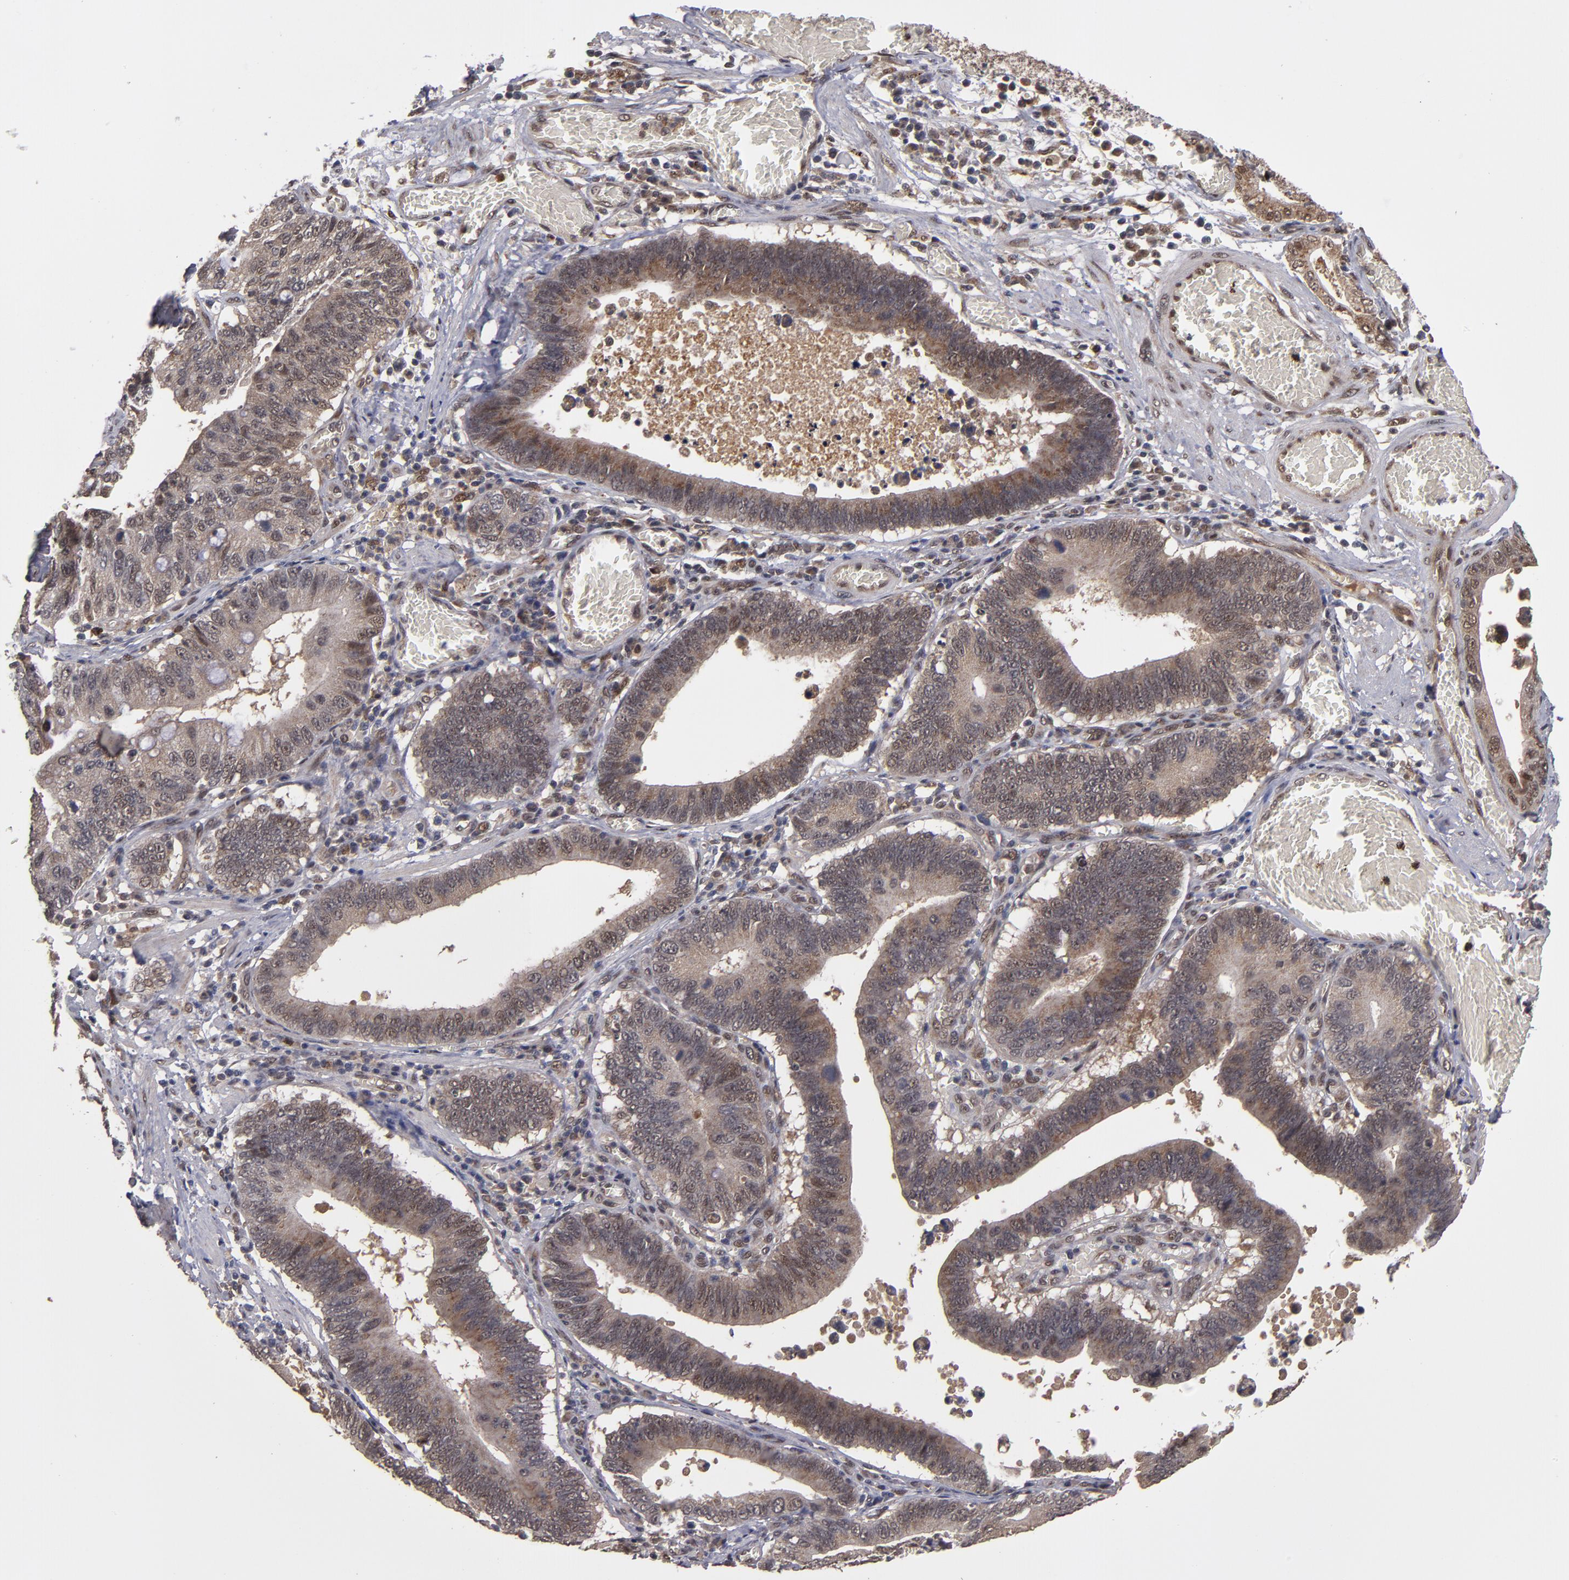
{"staining": {"intensity": "weak", "quantity": ">75%", "location": "cytoplasmic/membranous"}, "tissue": "stomach cancer", "cell_type": "Tumor cells", "image_type": "cancer", "snomed": [{"axis": "morphology", "description": "Adenocarcinoma, NOS"}, {"axis": "topography", "description": "Stomach"}, {"axis": "topography", "description": "Gastric cardia"}], "caption": "Stomach cancer (adenocarcinoma) stained for a protein (brown) reveals weak cytoplasmic/membranous positive positivity in approximately >75% of tumor cells.", "gene": "CUL5", "patient": {"sex": "male", "age": 59}}